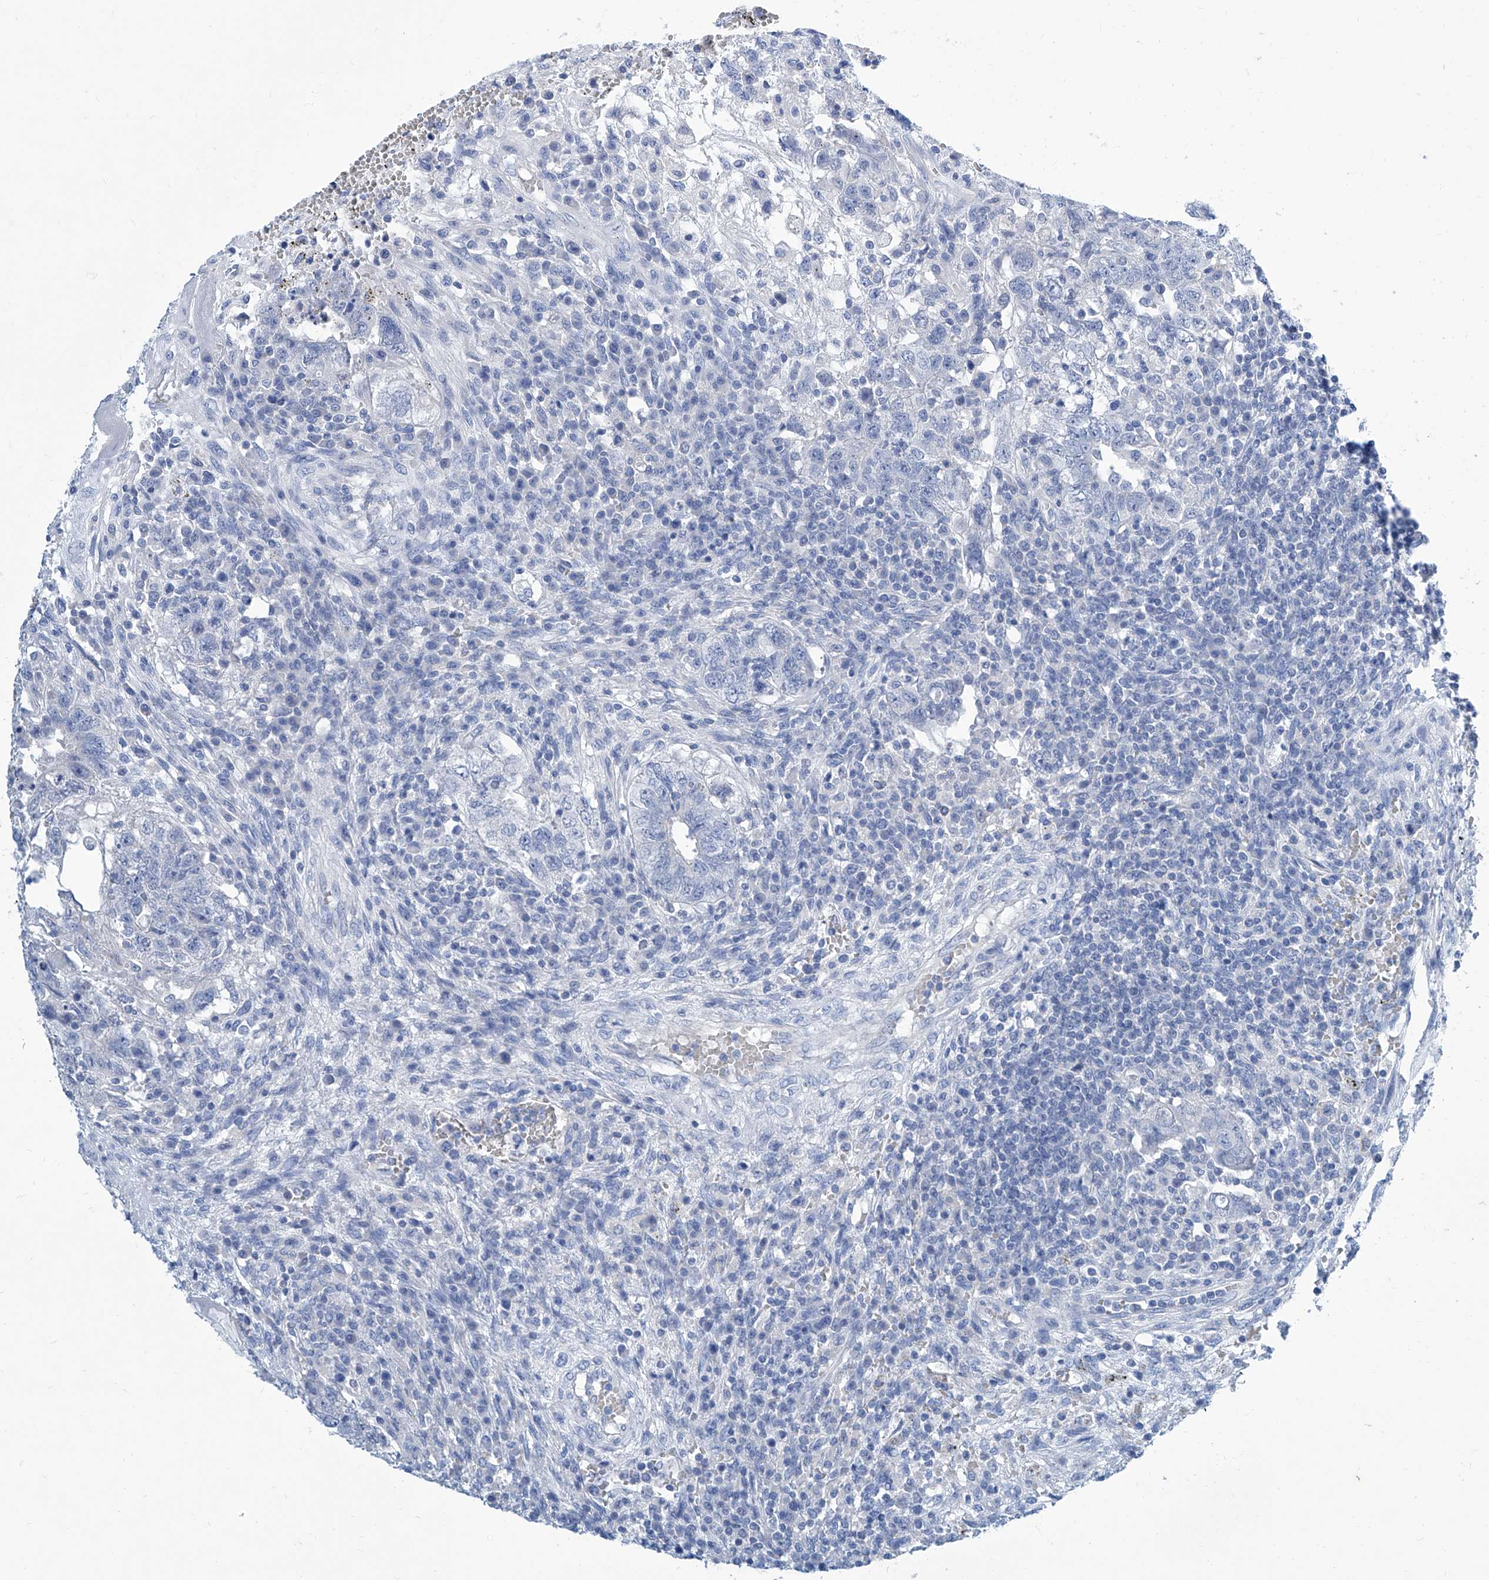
{"staining": {"intensity": "negative", "quantity": "none", "location": "none"}, "tissue": "testis cancer", "cell_type": "Tumor cells", "image_type": "cancer", "snomed": [{"axis": "morphology", "description": "Carcinoma, Embryonal, NOS"}, {"axis": "topography", "description": "Testis"}], "caption": "DAB (3,3'-diaminobenzidine) immunohistochemical staining of testis cancer (embryonal carcinoma) demonstrates no significant expression in tumor cells. Brightfield microscopy of immunohistochemistry (IHC) stained with DAB (3,3'-diaminobenzidine) (brown) and hematoxylin (blue), captured at high magnification.", "gene": "ZNF519", "patient": {"sex": "male", "age": 26}}